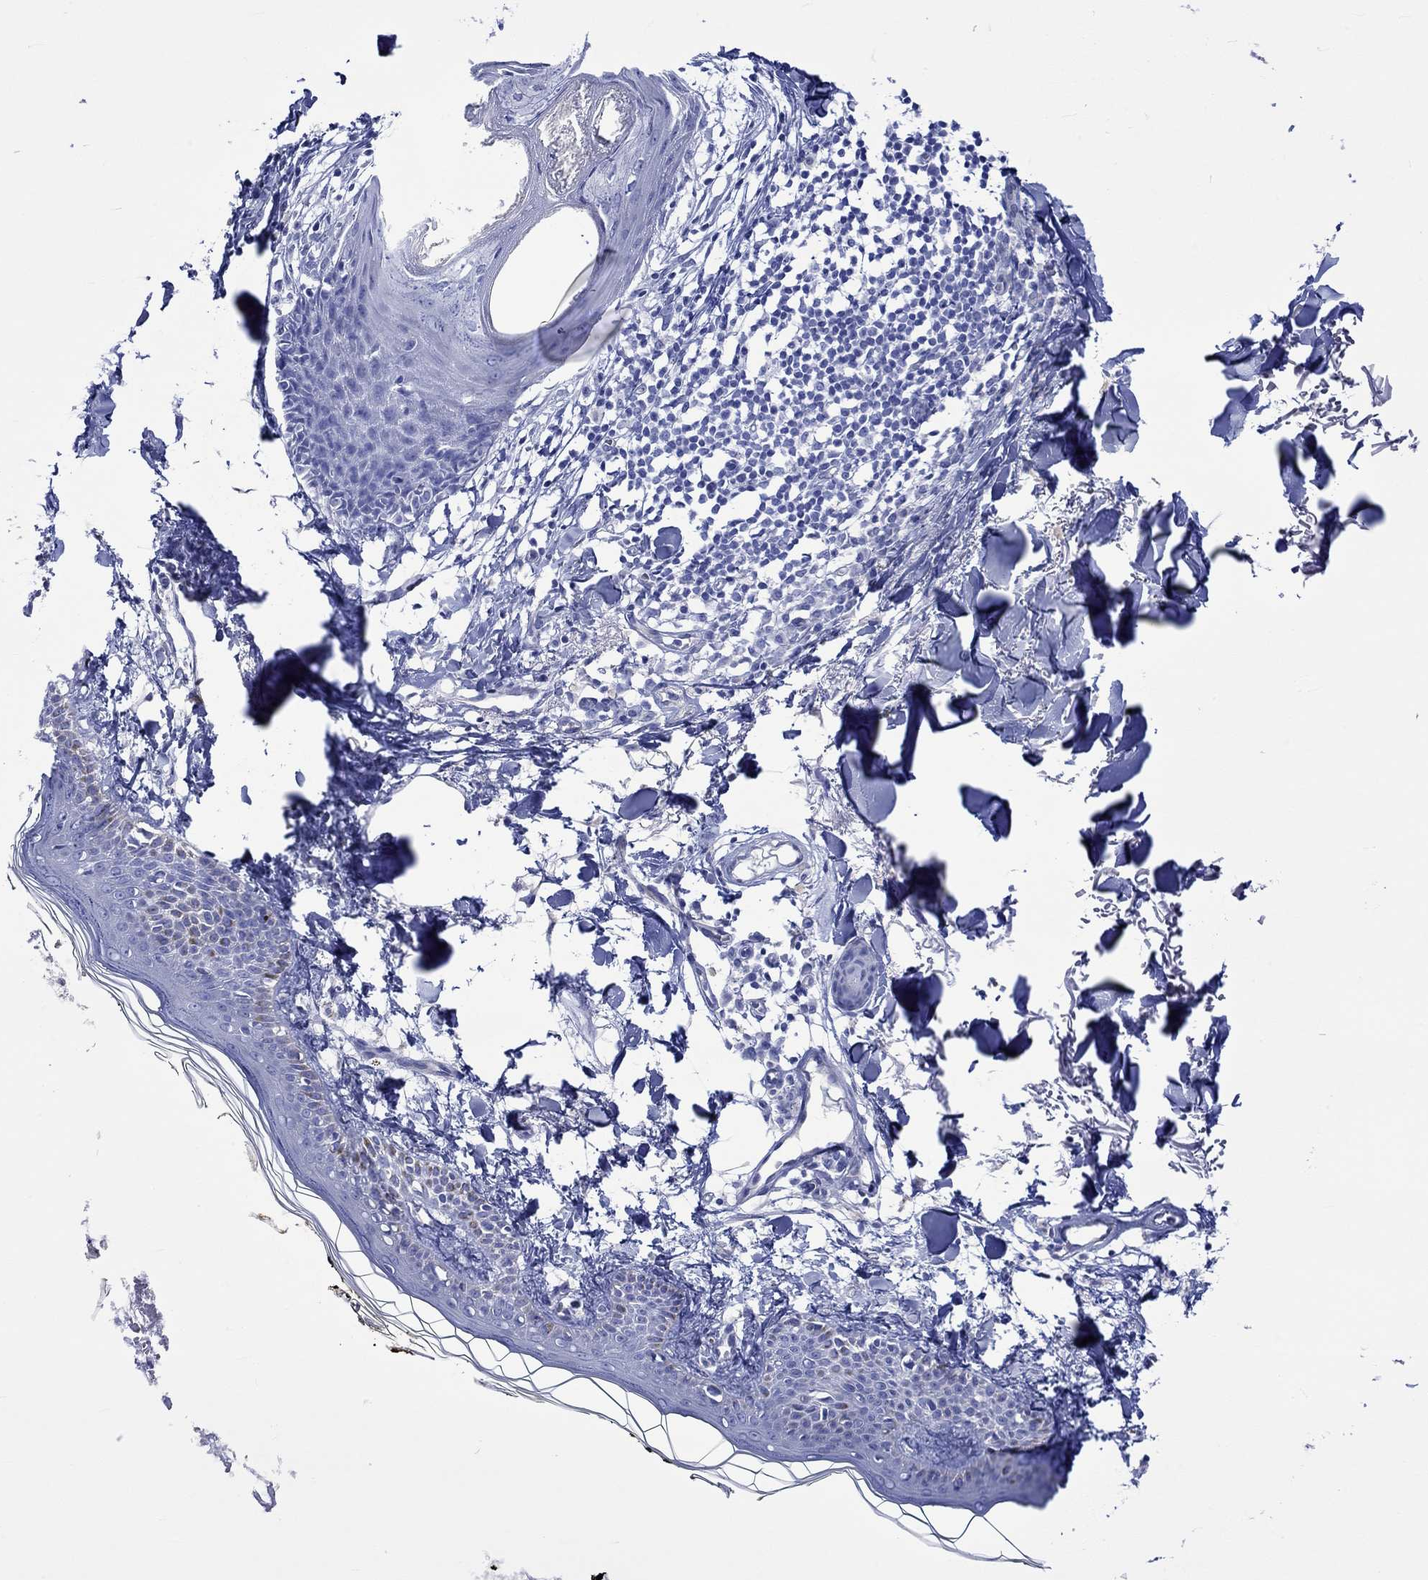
{"staining": {"intensity": "negative", "quantity": "none", "location": "none"}, "tissue": "skin", "cell_type": "Fibroblasts", "image_type": "normal", "snomed": [{"axis": "morphology", "description": "Normal tissue, NOS"}, {"axis": "topography", "description": "Skin"}], "caption": "This is a micrograph of IHC staining of unremarkable skin, which shows no positivity in fibroblasts.", "gene": "HARBI1", "patient": {"sex": "male", "age": 76}}